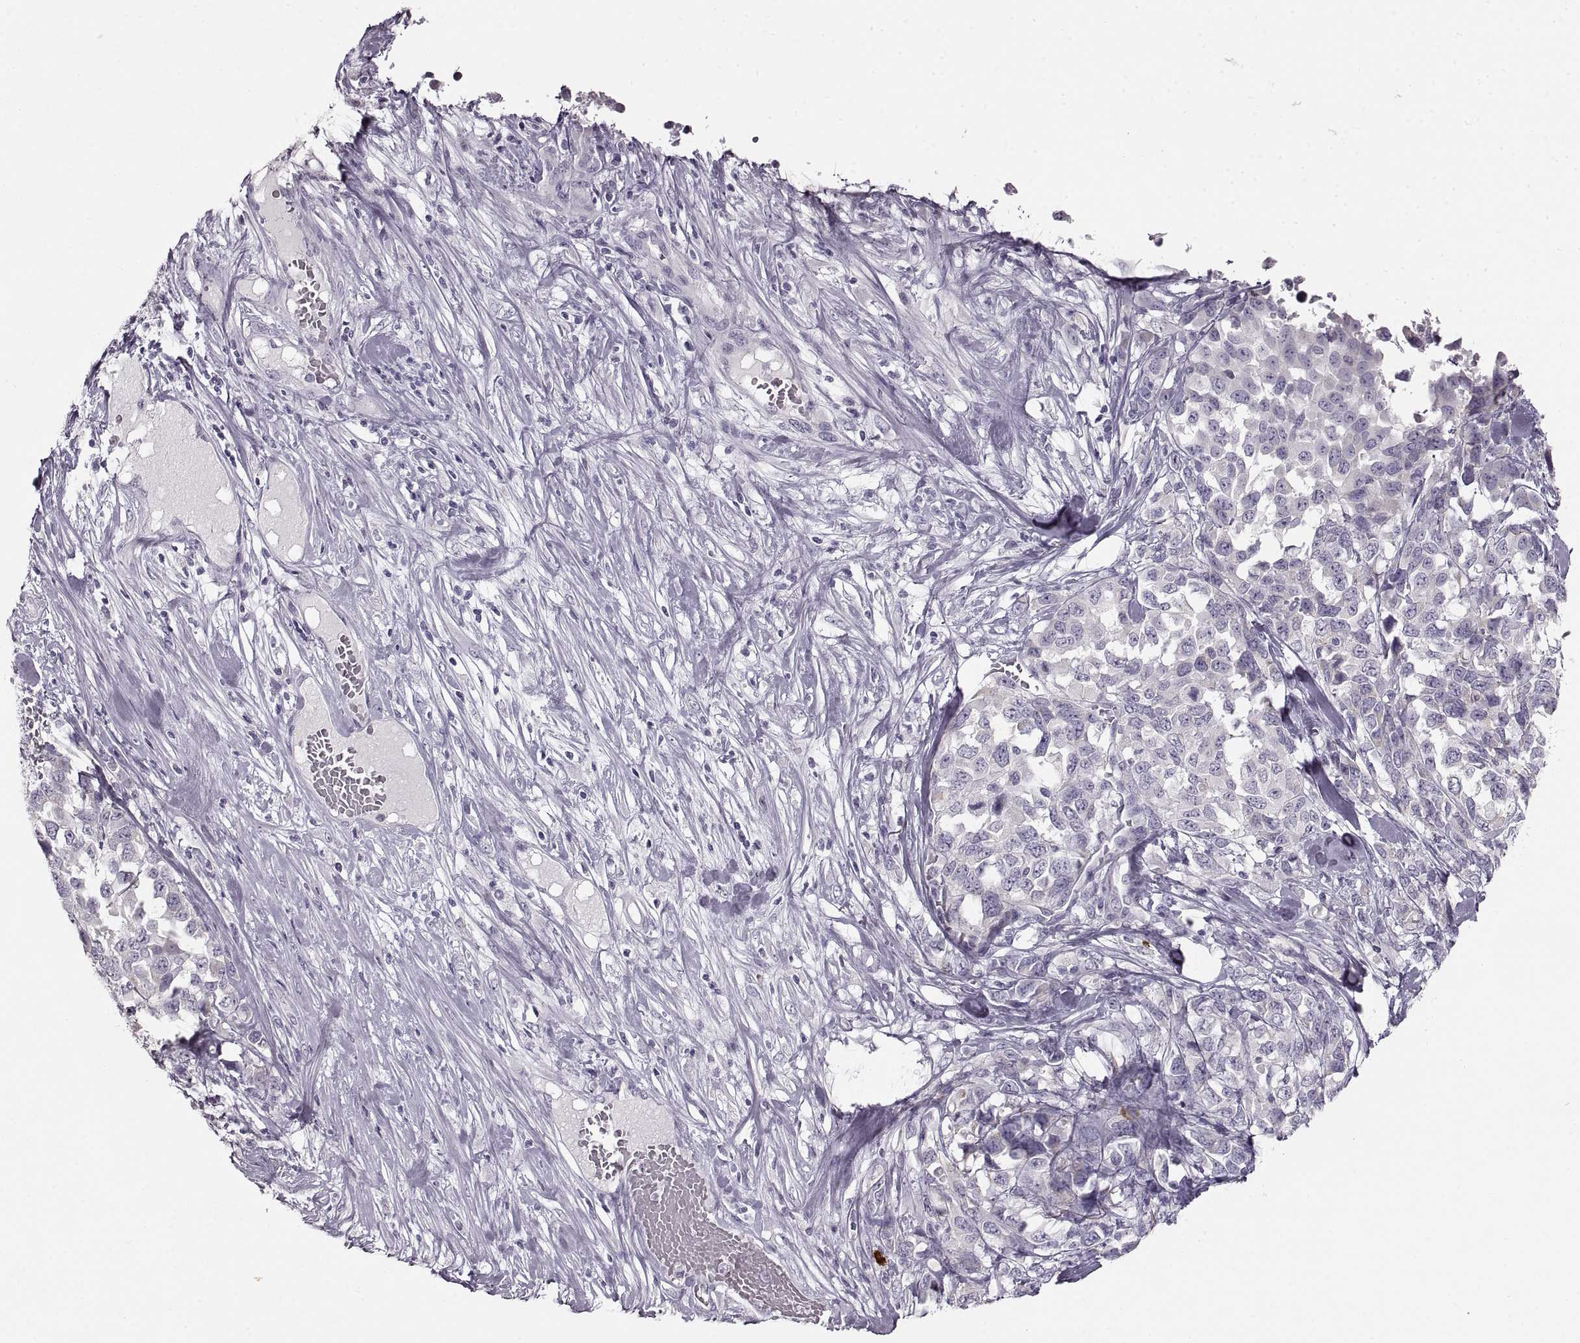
{"staining": {"intensity": "negative", "quantity": "none", "location": "none"}, "tissue": "melanoma", "cell_type": "Tumor cells", "image_type": "cancer", "snomed": [{"axis": "morphology", "description": "Malignant melanoma, Metastatic site"}, {"axis": "topography", "description": "Skin"}], "caption": "A high-resolution histopathology image shows immunohistochemistry staining of malignant melanoma (metastatic site), which shows no significant positivity in tumor cells. Nuclei are stained in blue.", "gene": "CNTN1", "patient": {"sex": "male", "age": 84}}